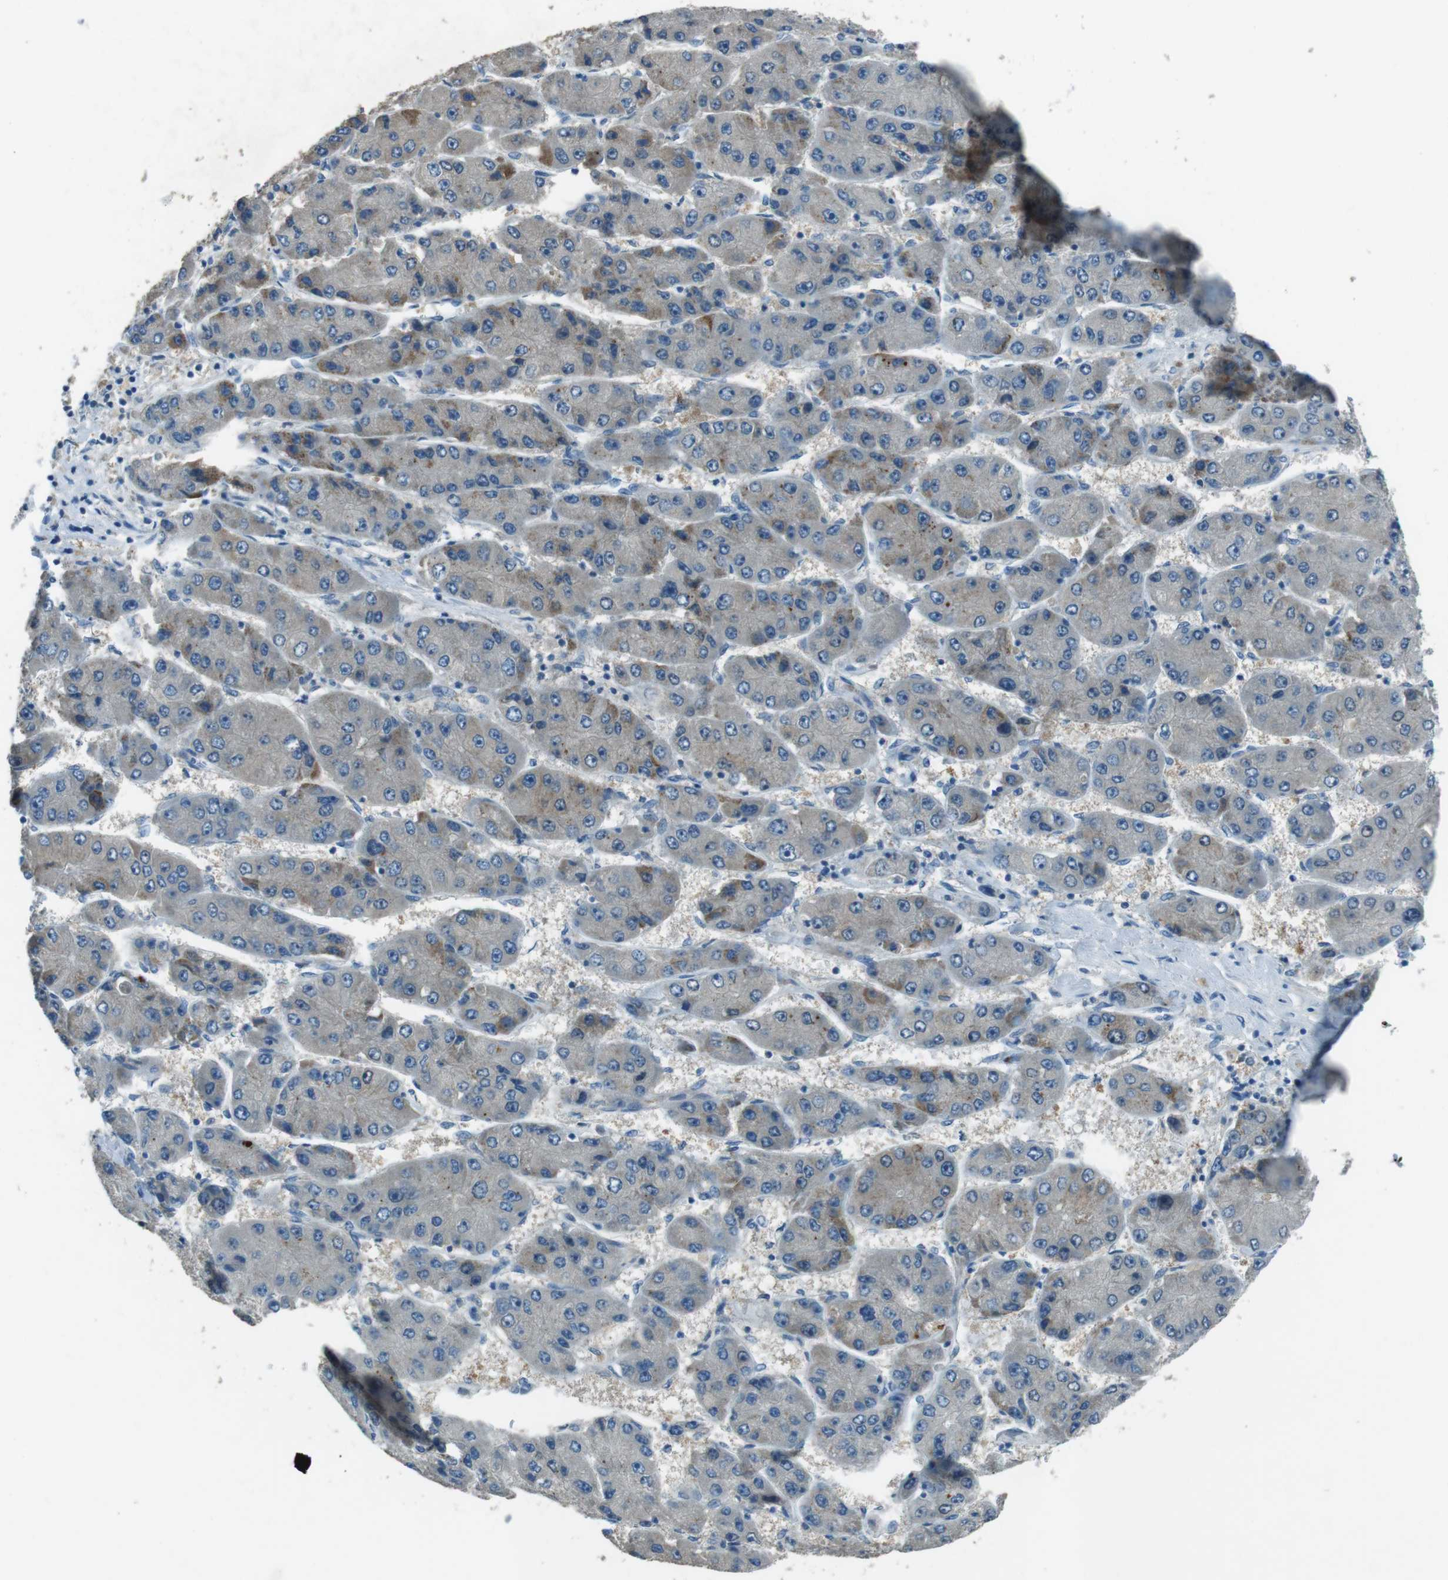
{"staining": {"intensity": "moderate", "quantity": "<25%", "location": "cytoplasmic/membranous"}, "tissue": "liver cancer", "cell_type": "Tumor cells", "image_type": "cancer", "snomed": [{"axis": "morphology", "description": "Carcinoma, Hepatocellular, NOS"}, {"axis": "topography", "description": "Liver"}], "caption": "This is an image of IHC staining of hepatocellular carcinoma (liver), which shows moderate positivity in the cytoplasmic/membranous of tumor cells.", "gene": "MFAP3", "patient": {"sex": "female", "age": 61}}